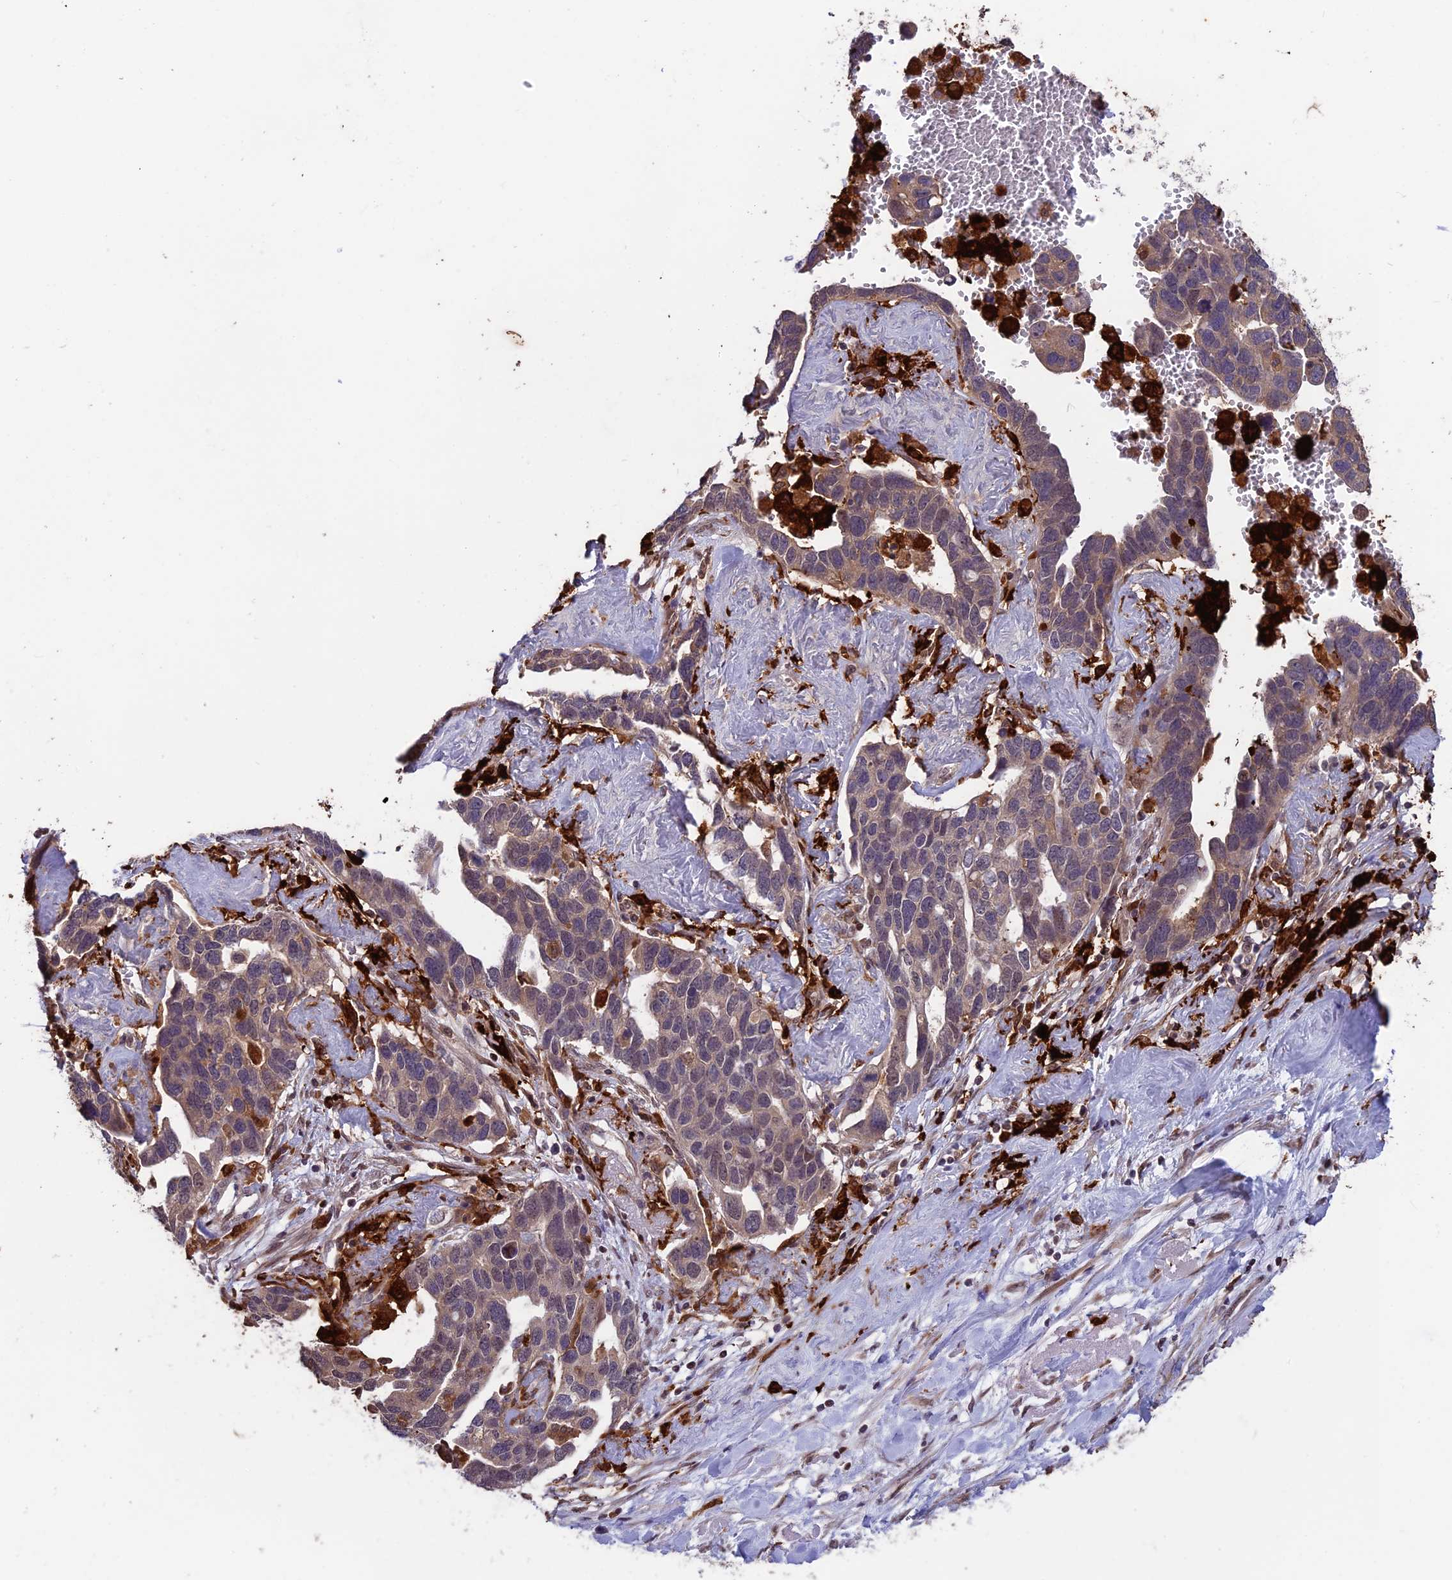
{"staining": {"intensity": "weak", "quantity": "25%-75%", "location": "cytoplasmic/membranous"}, "tissue": "ovarian cancer", "cell_type": "Tumor cells", "image_type": "cancer", "snomed": [{"axis": "morphology", "description": "Cystadenocarcinoma, serous, NOS"}, {"axis": "topography", "description": "Ovary"}], "caption": "Serous cystadenocarcinoma (ovarian) stained with immunohistochemistry (IHC) demonstrates weak cytoplasmic/membranous positivity in about 25%-75% of tumor cells. Using DAB (brown) and hematoxylin (blue) stains, captured at high magnification using brightfield microscopy.", "gene": "MAST2", "patient": {"sex": "female", "age": 54}}